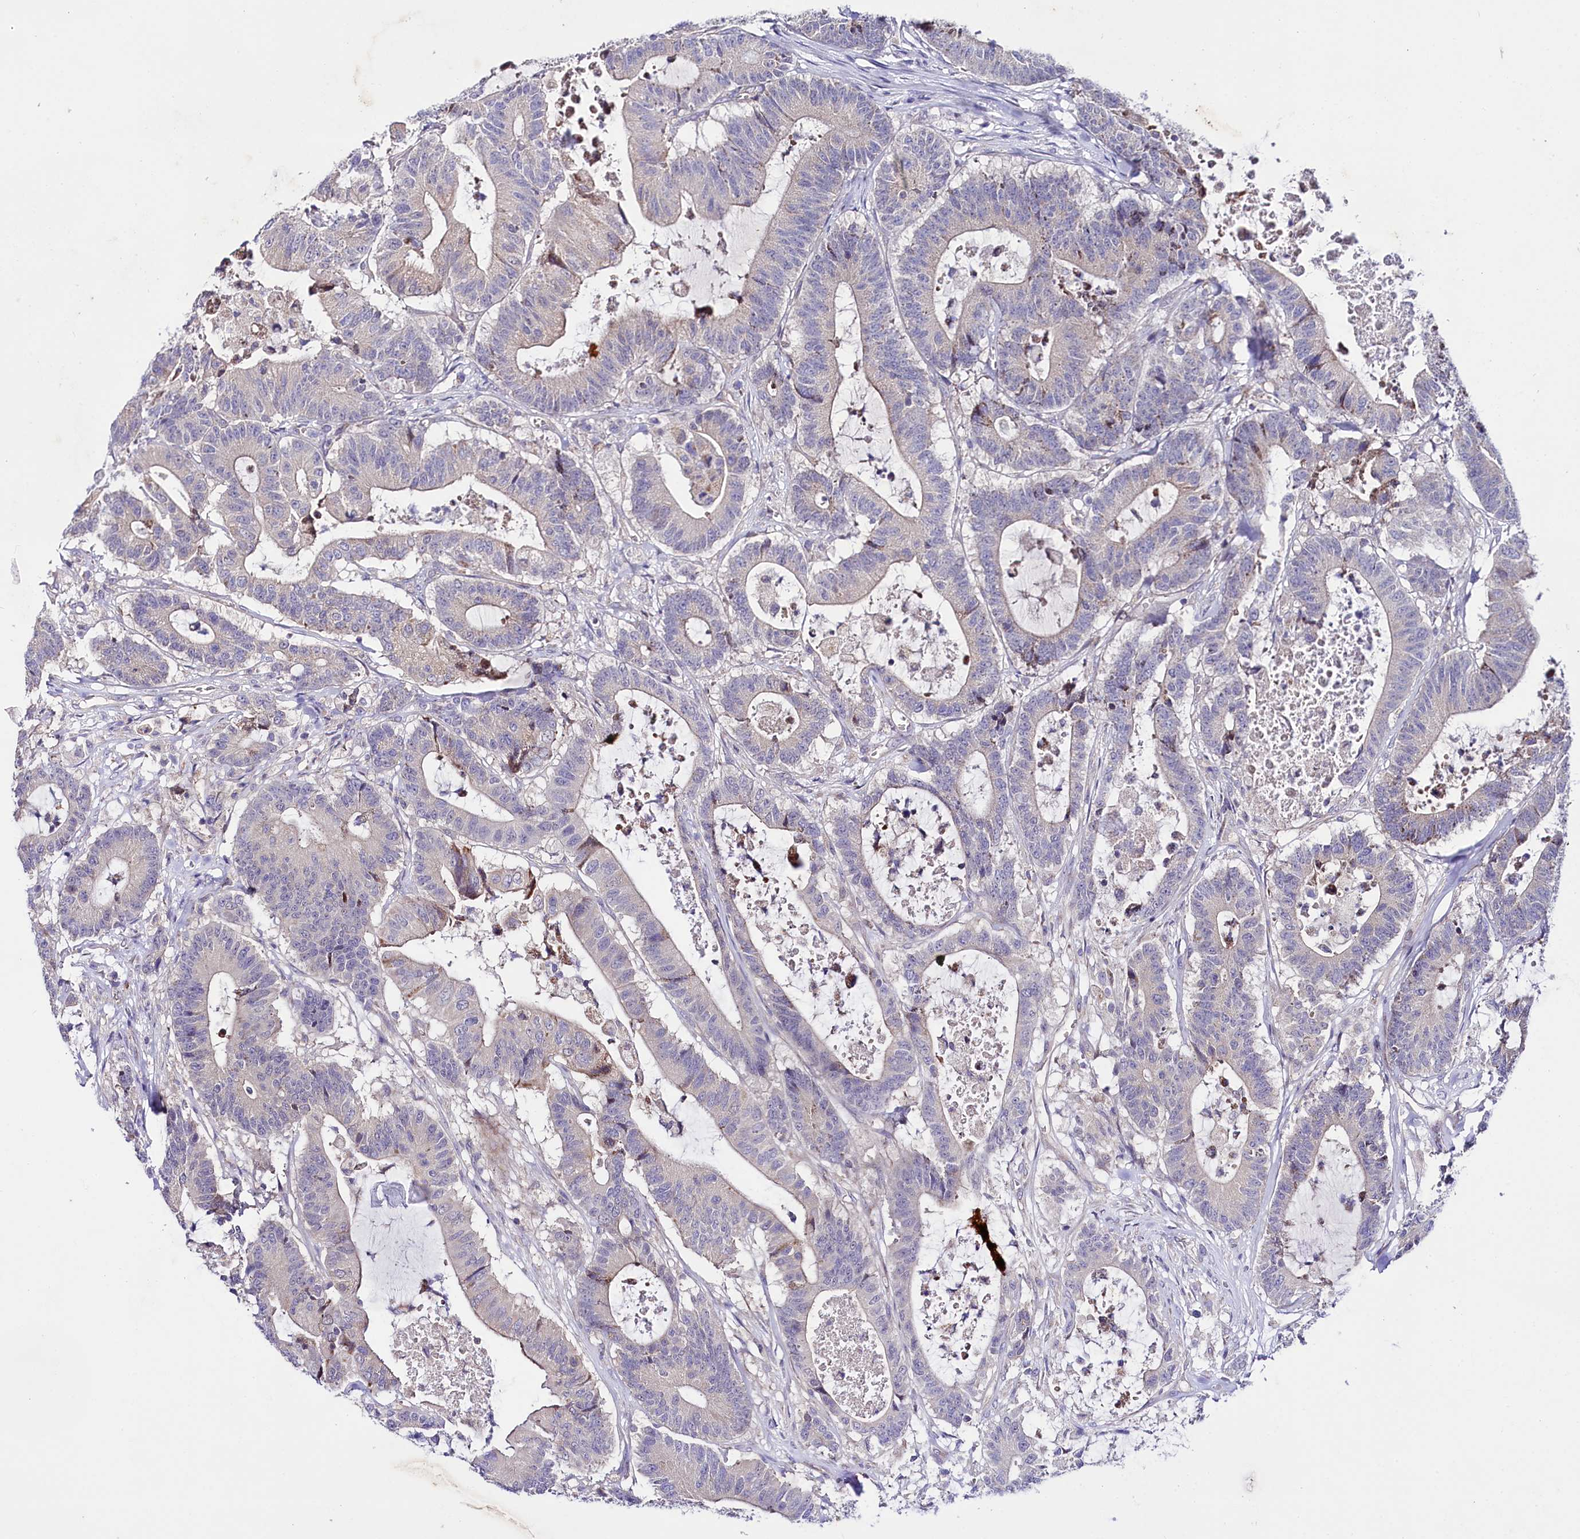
{"staining": {"intensity": "negative", "quantity": "none", "location": "none"}, "tissue": "colorectal cancer", "cell_type": "Tumor cells", "image_type": "cancer", "snomed": [{"axis": "morphology", "description": "Adenocarcinoma, NOS"}, {"axis": "topography", "description": "Colon"}], "caption": "Adenocarcinoma (colorectal) was stained to show a protein in brown. There is no significant positivity in tumor cells. The staining is performed using DAB (3,3'-diaminobenzidine) brown chromogen with nuclei counter-stained in using hematoxylin.", "gene": "CEP295", "patient": {"sex": "female", "age": 84}}